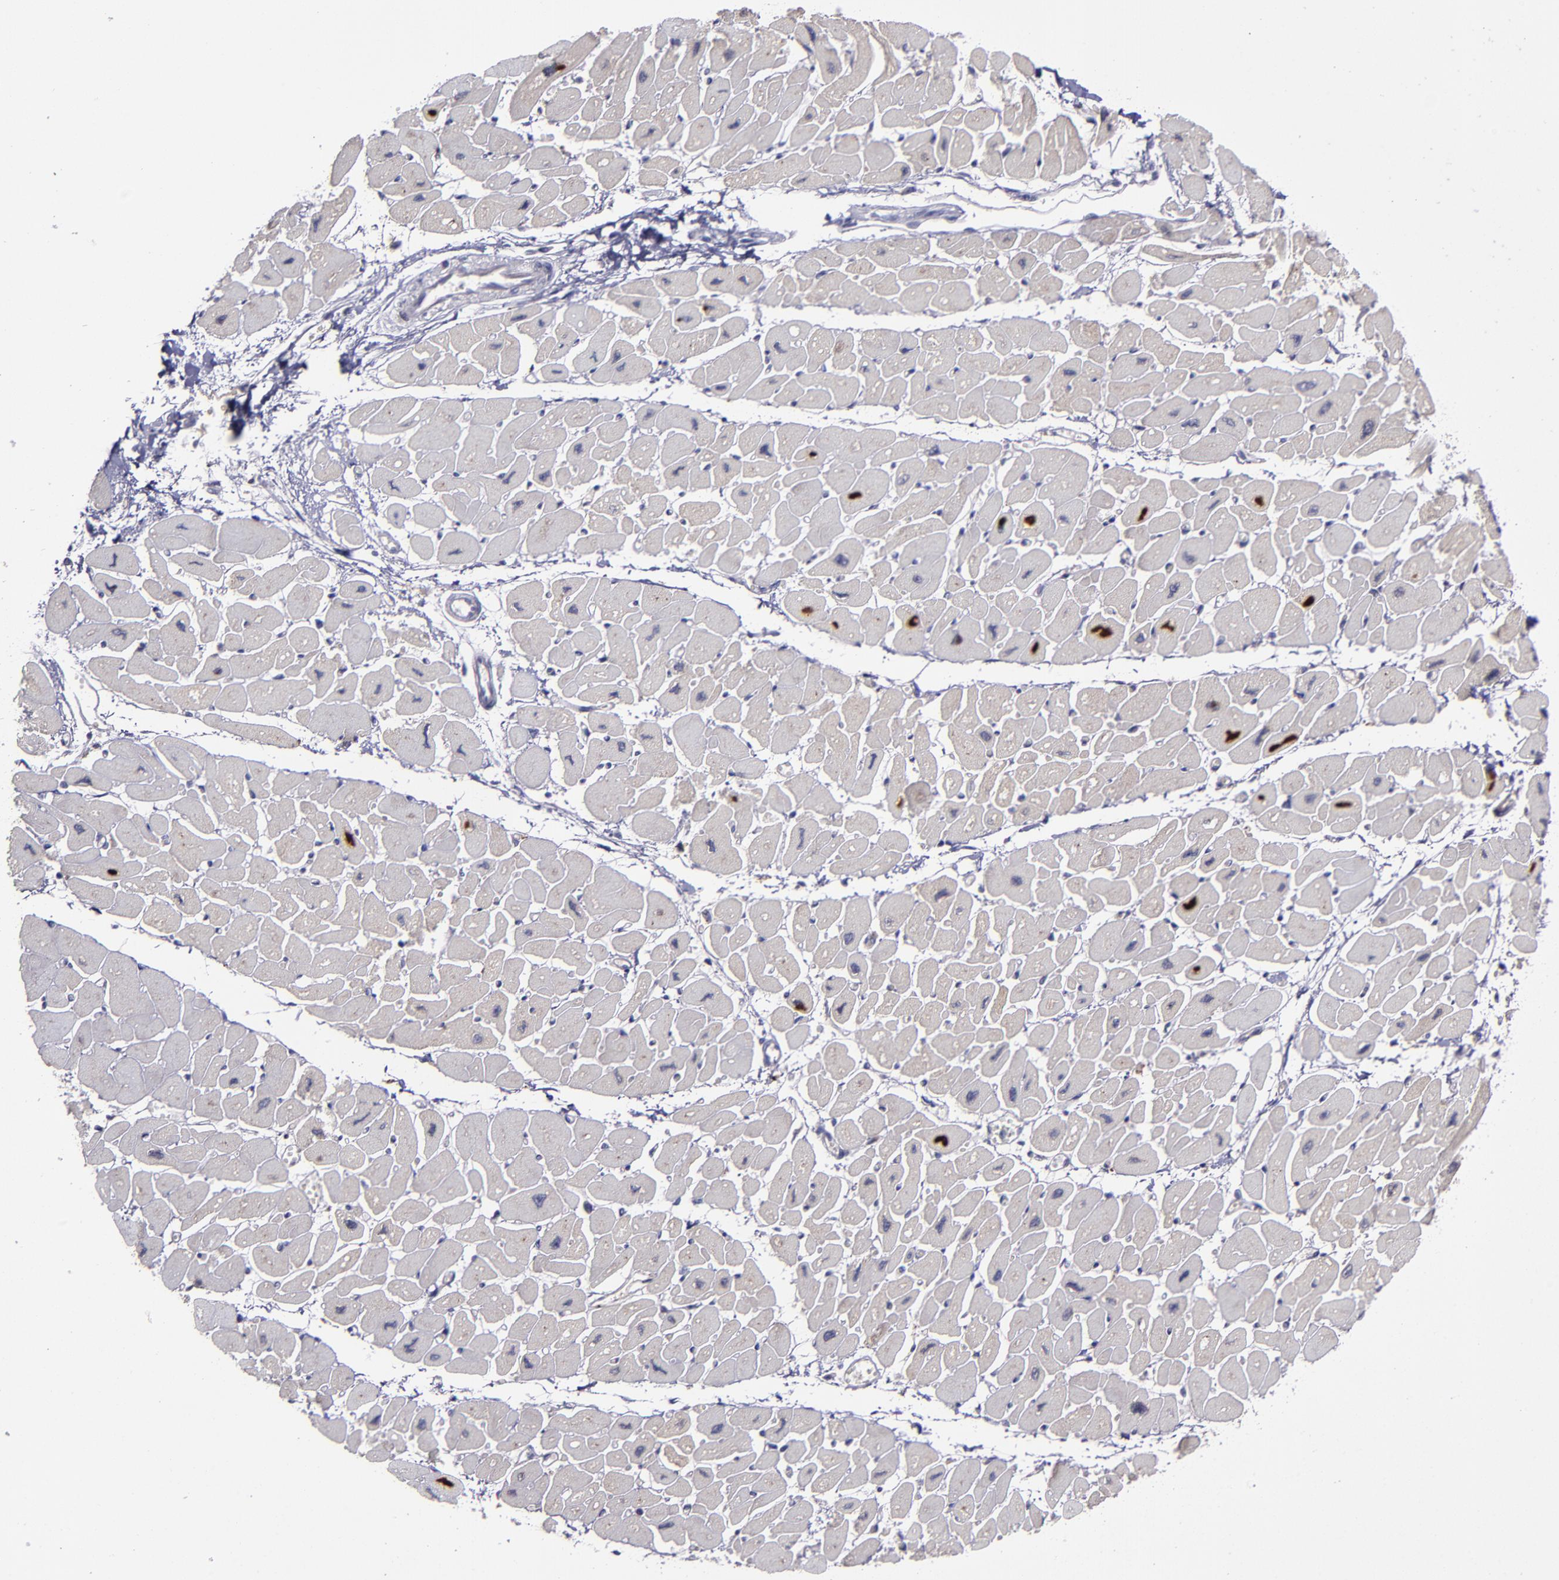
{"staining": {"intensity": "weak", "quantity": "25%-75%", "location": "cytoplasmic/membranous"}, "tissue": "heart muscle", "cell_type": "Cardiomyocytes", "image_type": "normal", "snomed": [{"axis": "morphology", "description": "Normal tissue, NOS"}, {"axis": "topography", "description": "Heart"}], "caption": "IHC of benign human heart muscle exhibits low levels of weak cytoplasmic/membranous expression in approximately 25%-75% of cardiomyocytes.", "gene": "MASP1", "patient": {"sex": "female", "age": 54}}